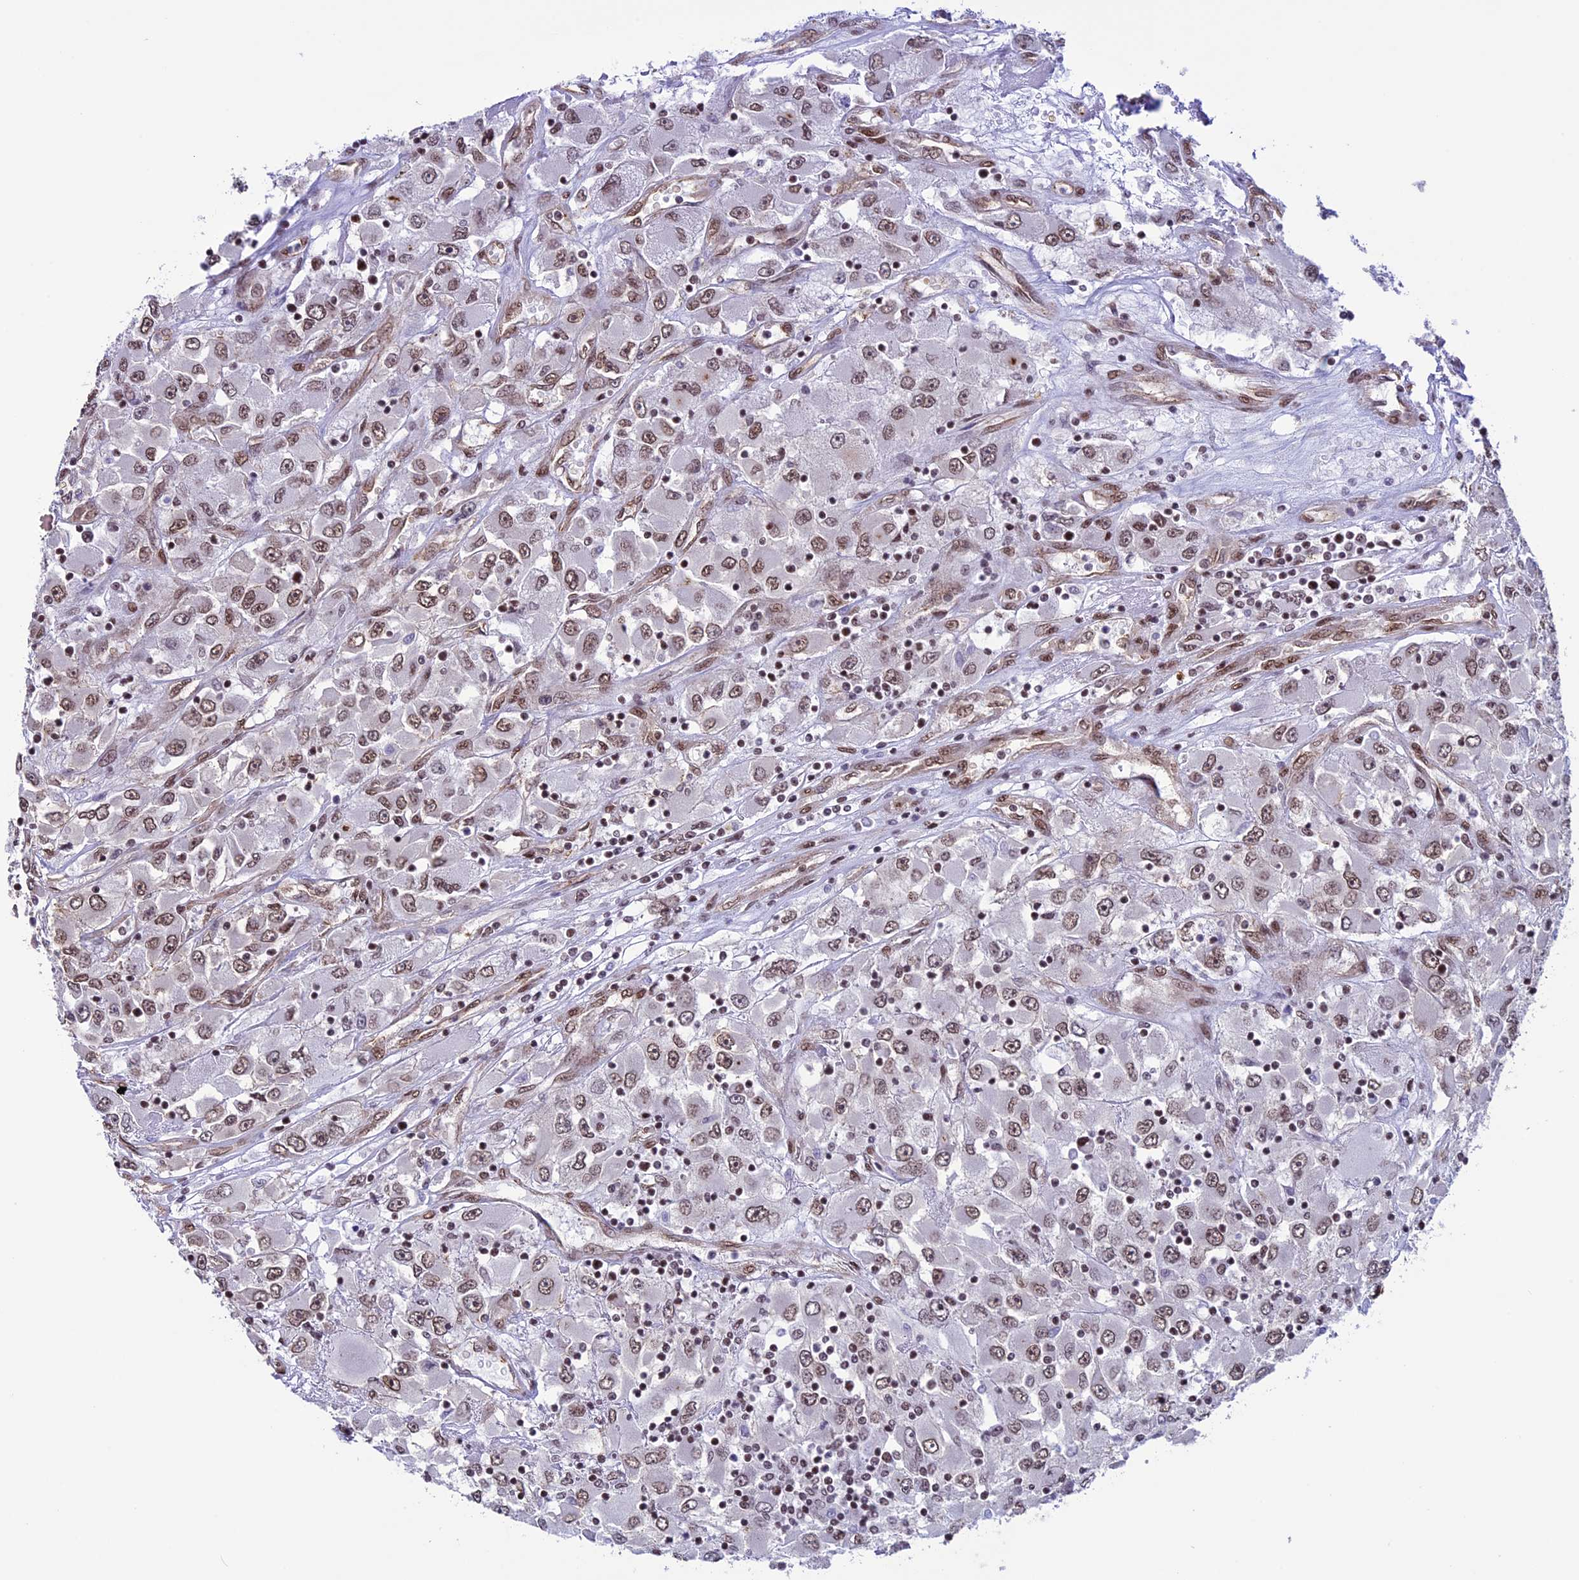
{"staining": {"intensity": "moderate", "quantity": ">75%", "location": "nuclear"}, "tissue": "renal cancer", "cell_type": "Tumor cells", "image_type": "cancer", "snomed": [{"axis": "morphology", "description": "Adenocarcinoma, NOS"}, {"axis": "topography", "description": "Kidney"}], "caption": "A medium amount of moderate nuclear positivity is present in approximately >75% of tumor cells in renal cancer (adenocarcinoma) tissue.", "gene": "MPHOSPH8", "patient": {"sex": "female", "age": 52}}